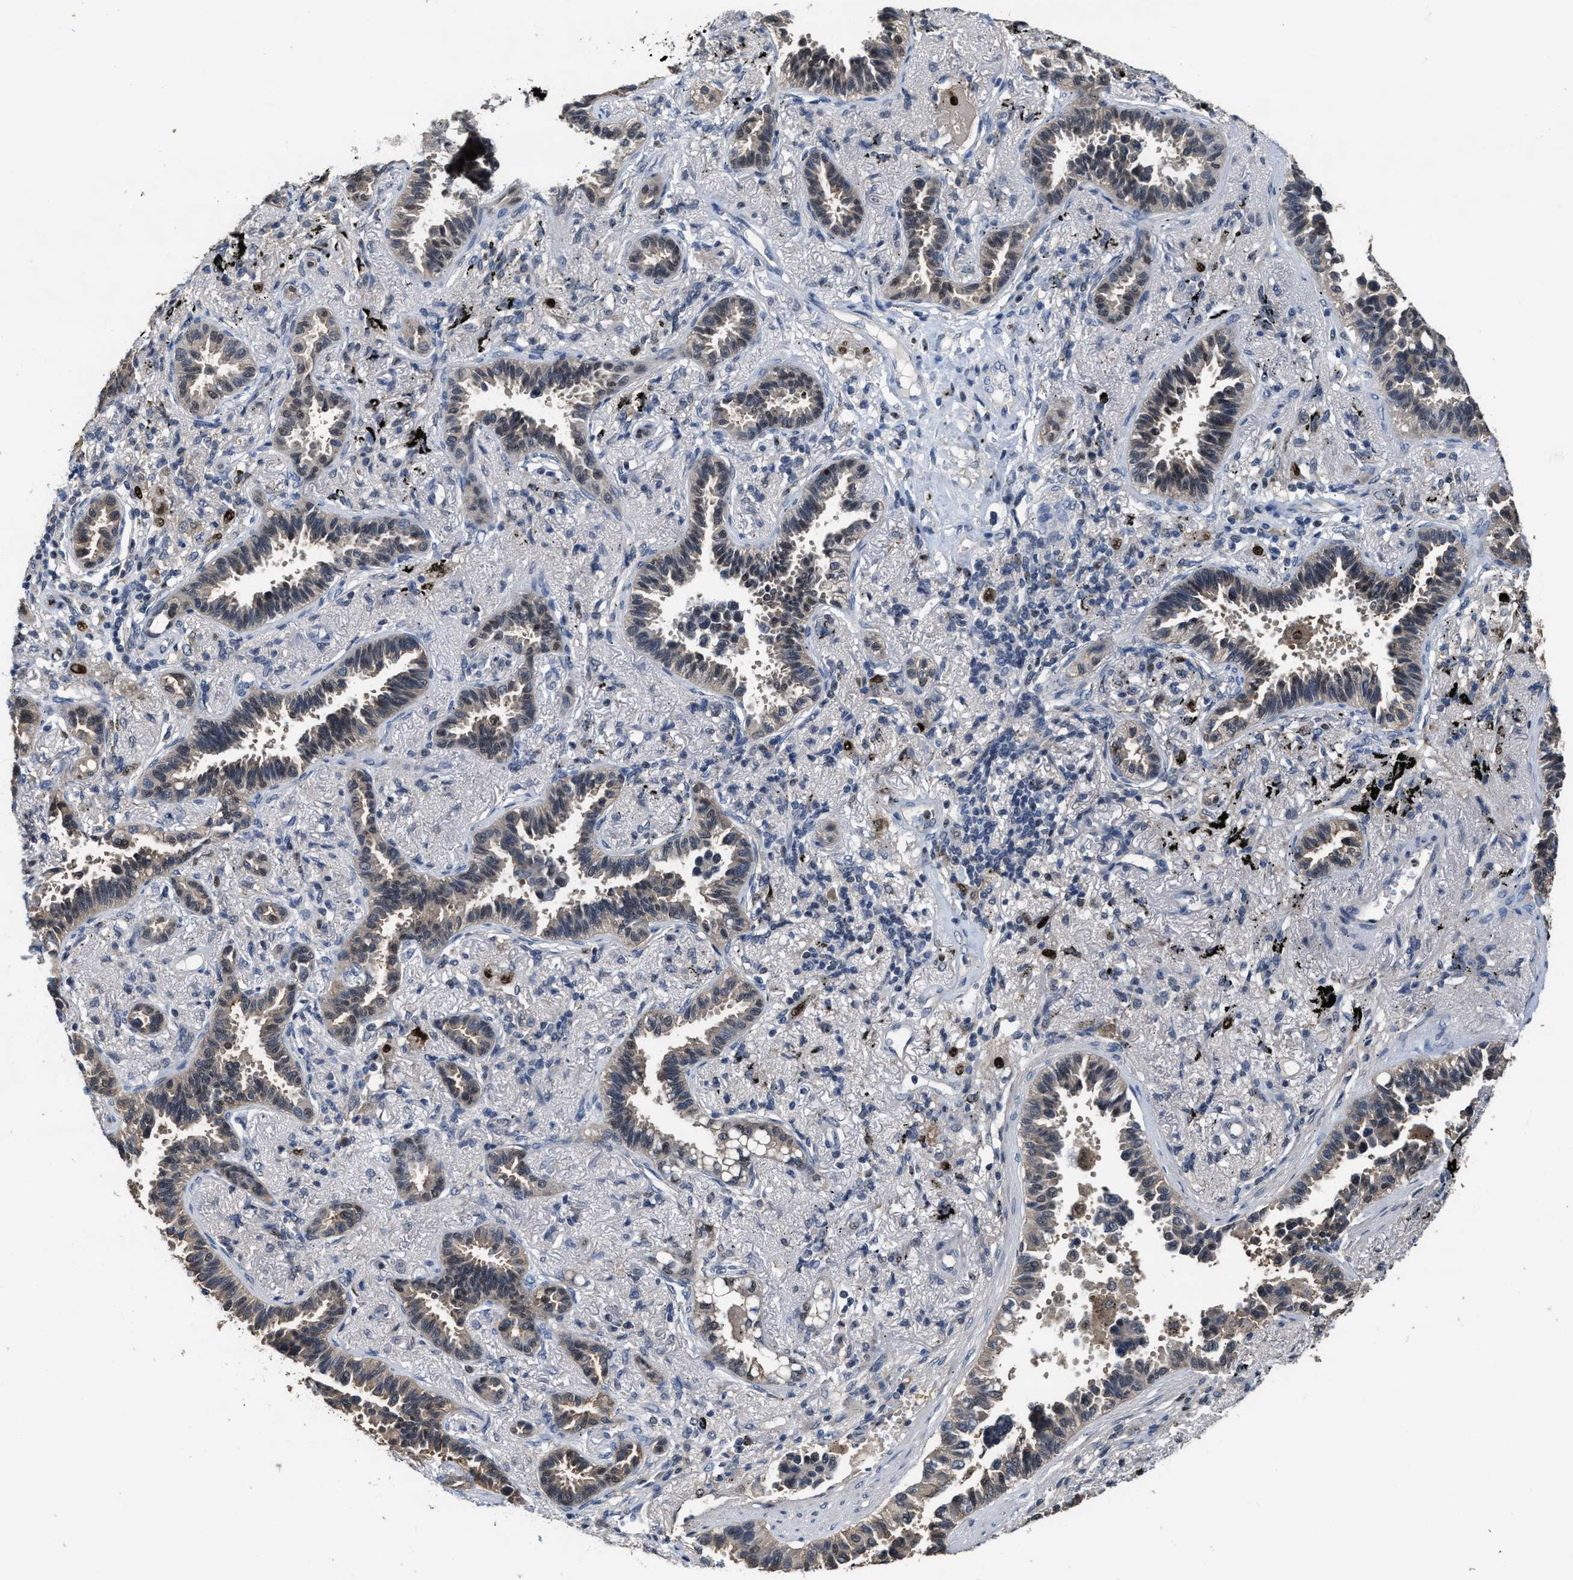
{"staining": {"intensity": "weak", "quantity": "25%-75%", "location": "nuclear"}, "tissue": "lung cancer", "cell_type": "Tumor cells", "image_type": "cancer", "snomed": [{"axis": "morphology", "description": "Adenocarcinoma, NOS"}, {"axis": "topography", "description": "Lung"}], "caption": "Lung adenocarcinoma stained with a brown dye displays weak nuclear positive staining in approximately 25%-75% of tumor cells.", "gene": "ZNF20", "patient": {"sex": "male", "age": 59}}